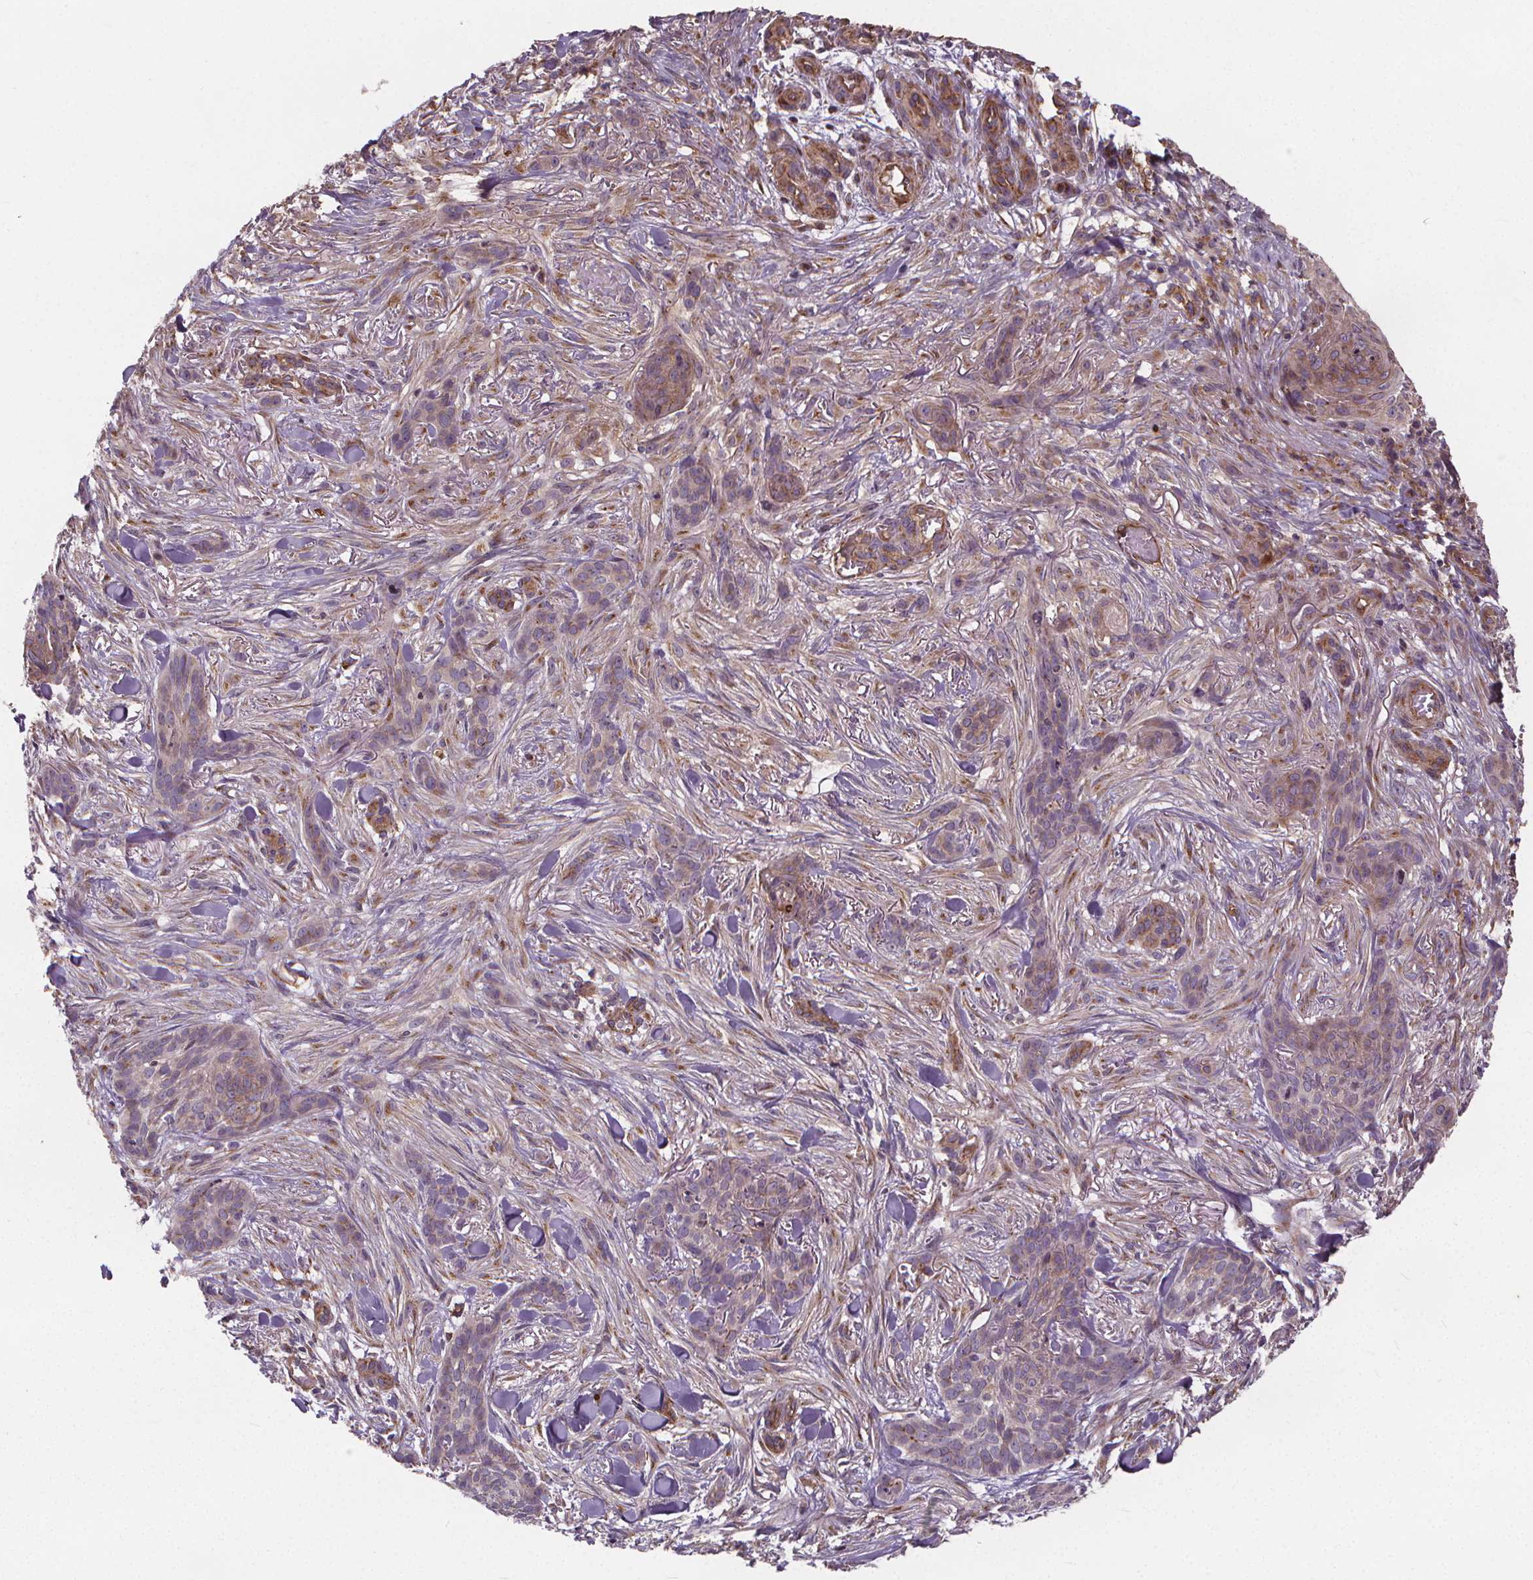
{"staining": {"intensity": "weak", "quantity": "25%-75%", "location": "cytoplasmic/membranous"}, "tissue": "skin cancer", "cell_type": "Tumor cells", "image_type": "cancer", "snomed": [{"axis": "morphology", "description": "Basal cell carcinoma"}, {"axis": "topography", "description": "Skin"}], "caption": "Protein expression analysis of basal cell carcinoma (skin) shows weak cytoplasmic/membranous expression in approximately 25%-75% of tumor cells. The staining was performed using DAB (3,3'-diaminobenzidine), with brown indicating positive protein expression. Nuclei are stained blue with hematoxylin.", "gene": "CLINT1", "patient": {"sex": "female", "age": 61}}